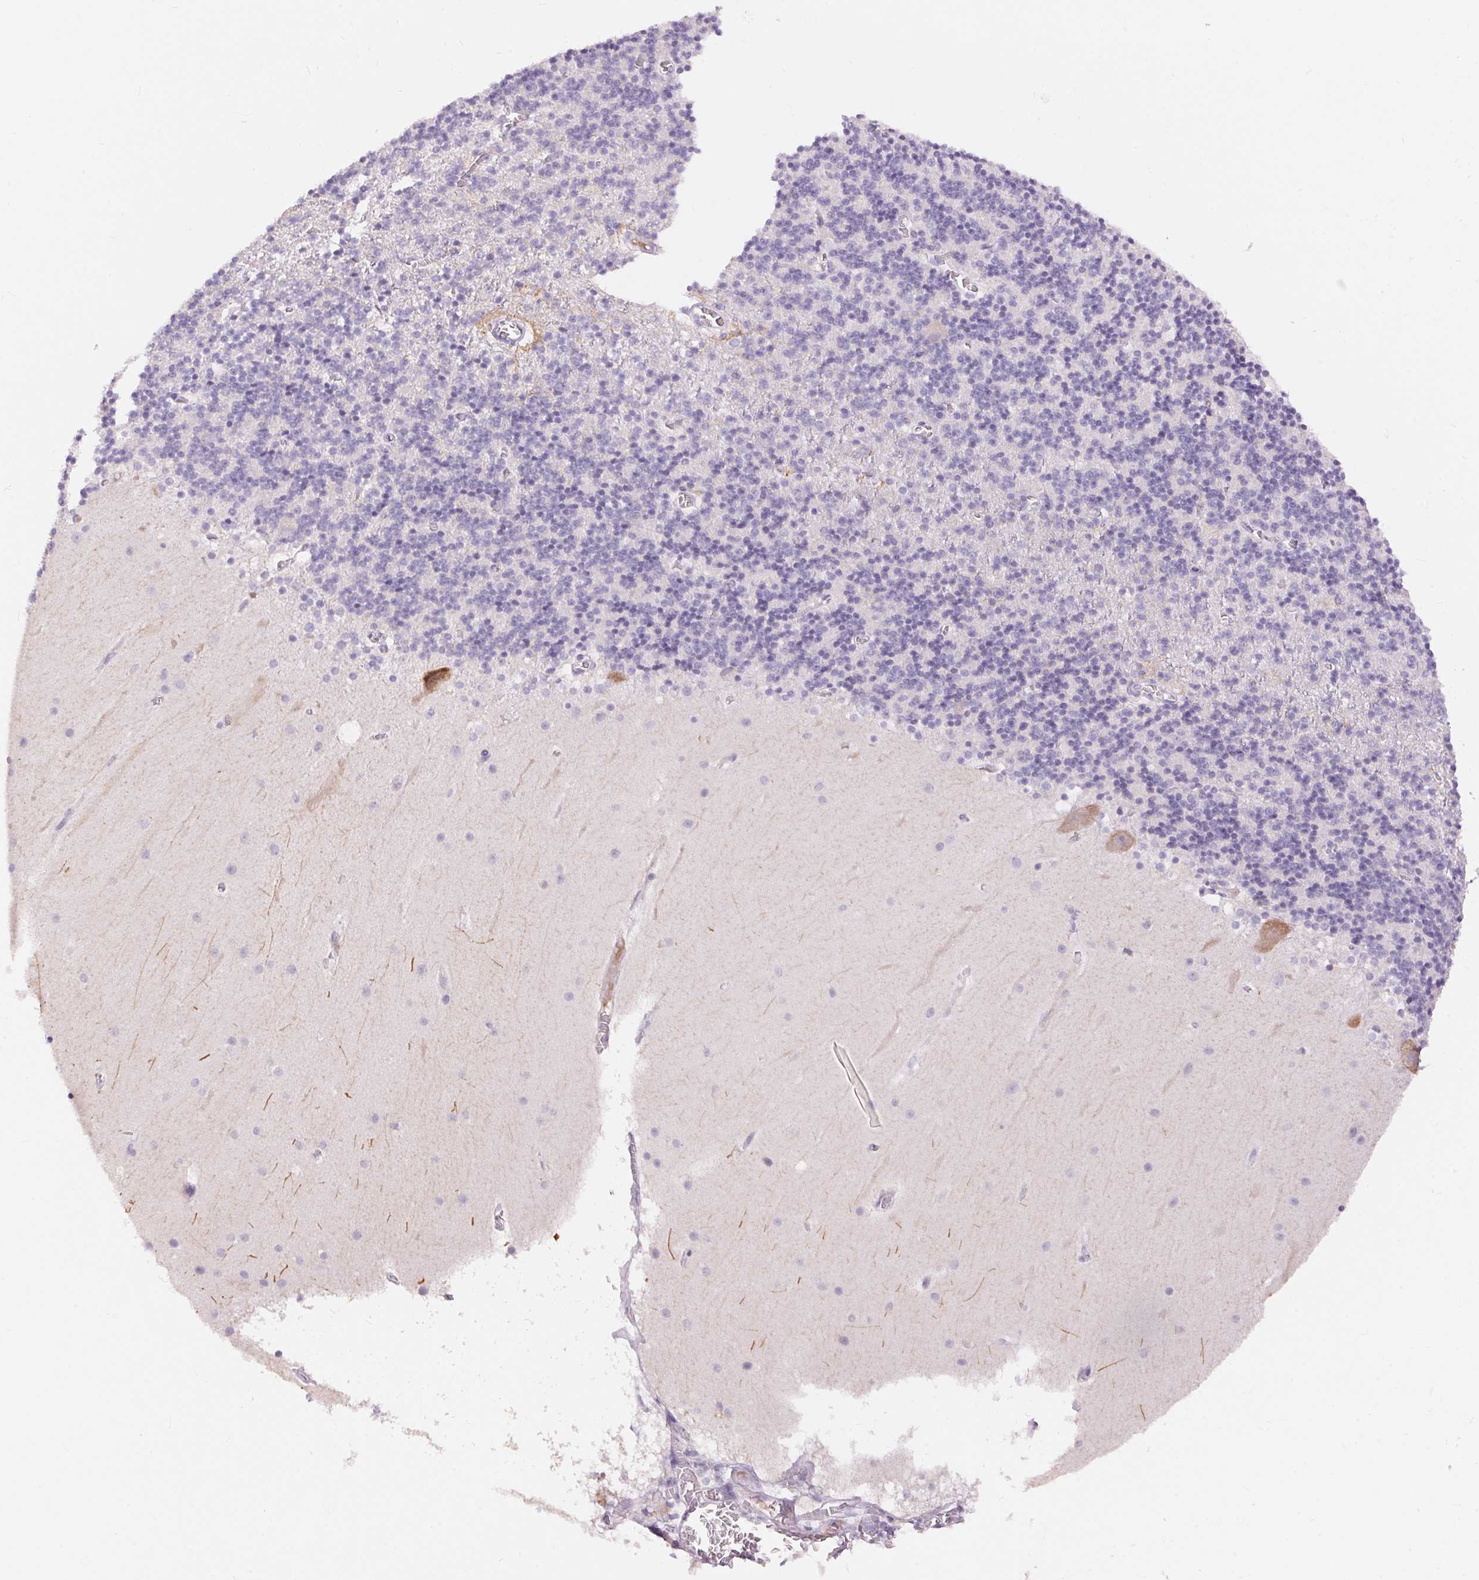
{"staining": {"intensity": "negative", "quantity": "none", "location": "none"}, "tissue": "cerebellum", "cell_type": "Cells in granular layer", "image_type": "normal", "snomed": [{"axis": "morphology", "description": "Normal tissue, NOS"}, {"axis": "topography", "description": "Cerebellum"}], "caption": "High power microscopy micrograph of an immunohistochemistry (IHC) image of normal cerebellum, revealing no significant staining in cells in granular layer.", "gene": "PNLIPRP3", "patient": {"sex": "male", "age": 70}}